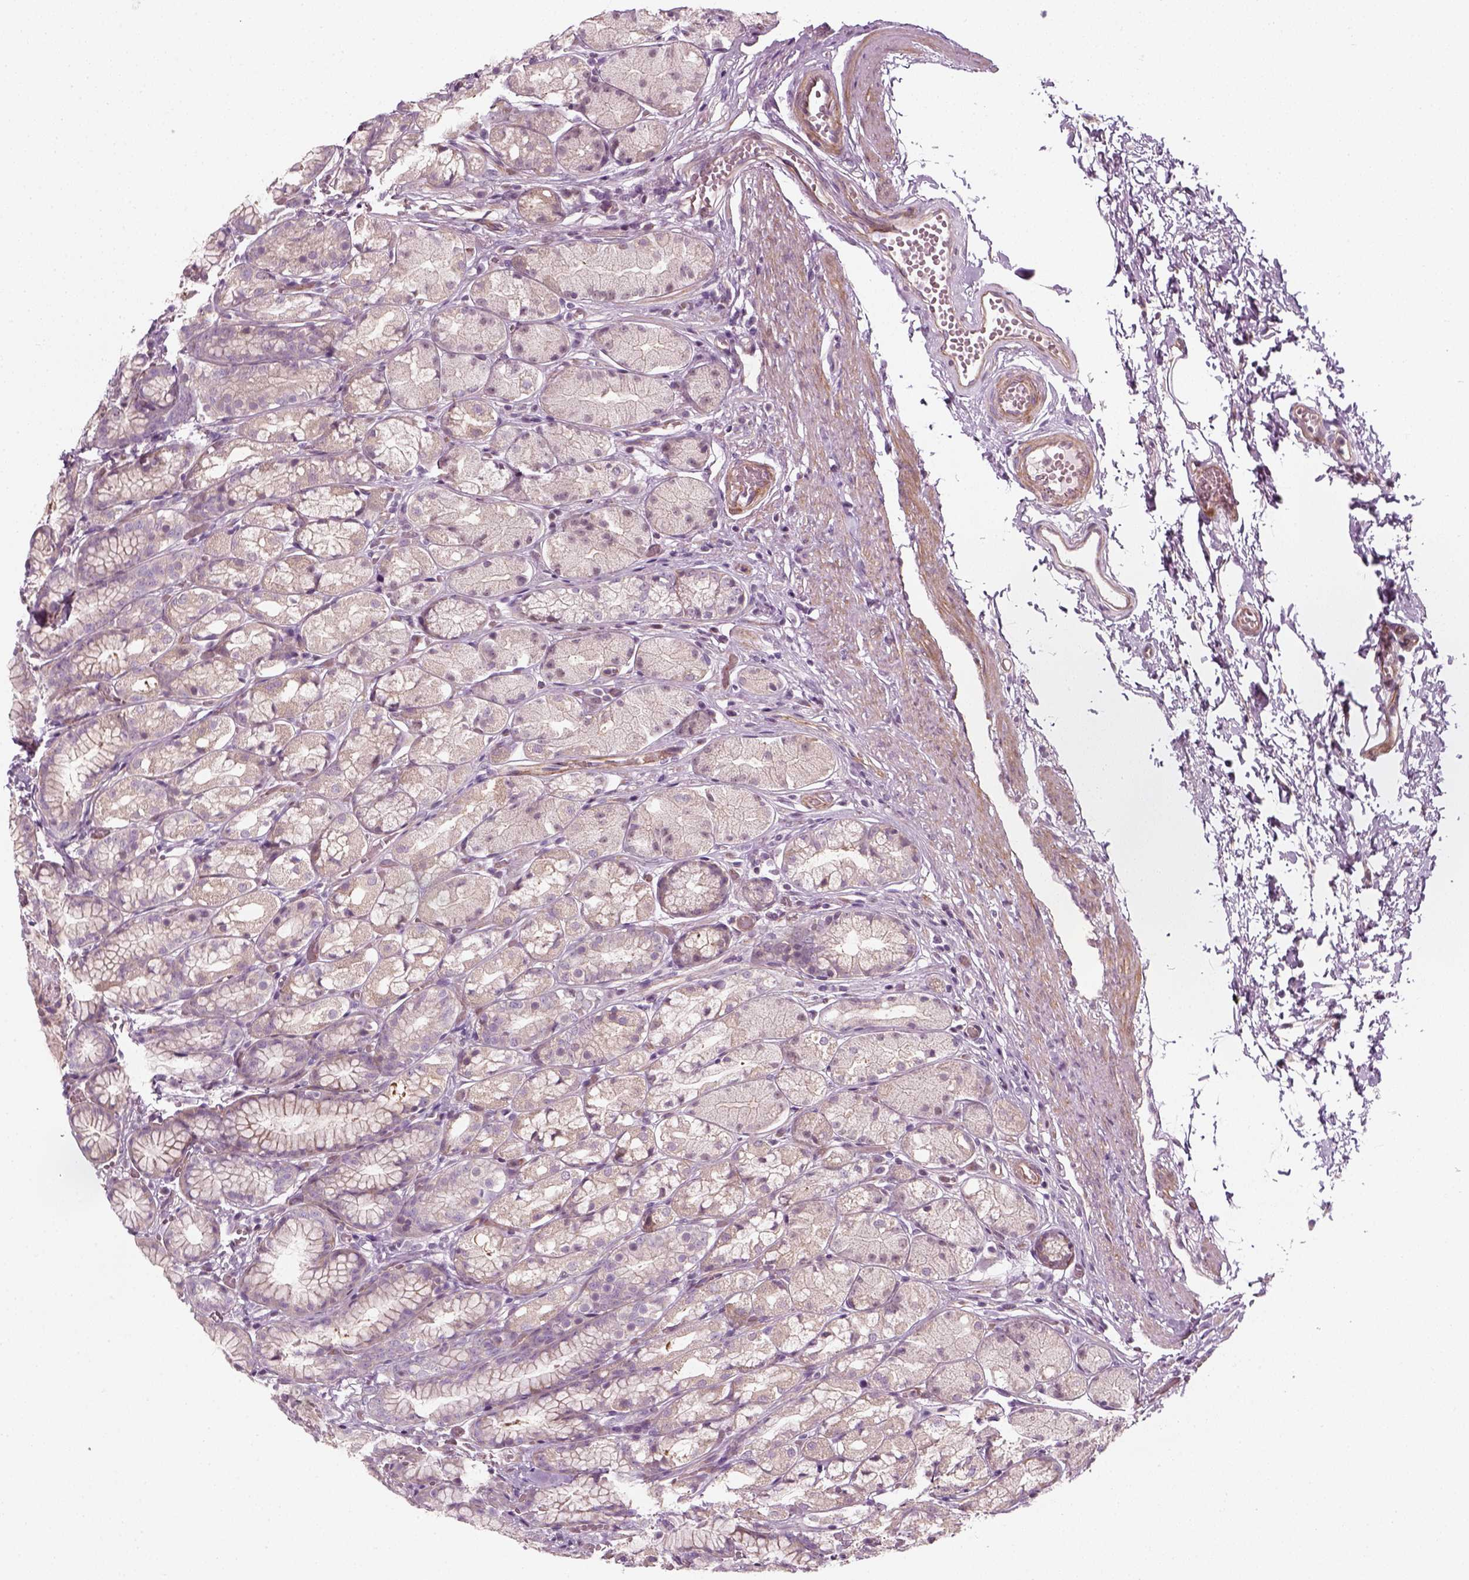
{"staining": {"intensity": "moderate", "quantity": ">75%", "location": "cytoplasmic/membranous"}, "tissue": "stomach", "cell_type": "Glandular cells", "image_type": "normal", "snomed": [{"axis": "morphology", "description": "Normal tissue, NOS"}, {"axis": "topography", "description": "Stomach"}], "caption": "Glandular cells demonstrate medium levels of moderate cytoplasmic/membranous staining in about >75% of cells in benign human stomach. (DAB IHC, brown staining for protein, blue staining for nuclei).", "gene": "DNASE1L1", "patient": {"sex": "male", "age": 70}}